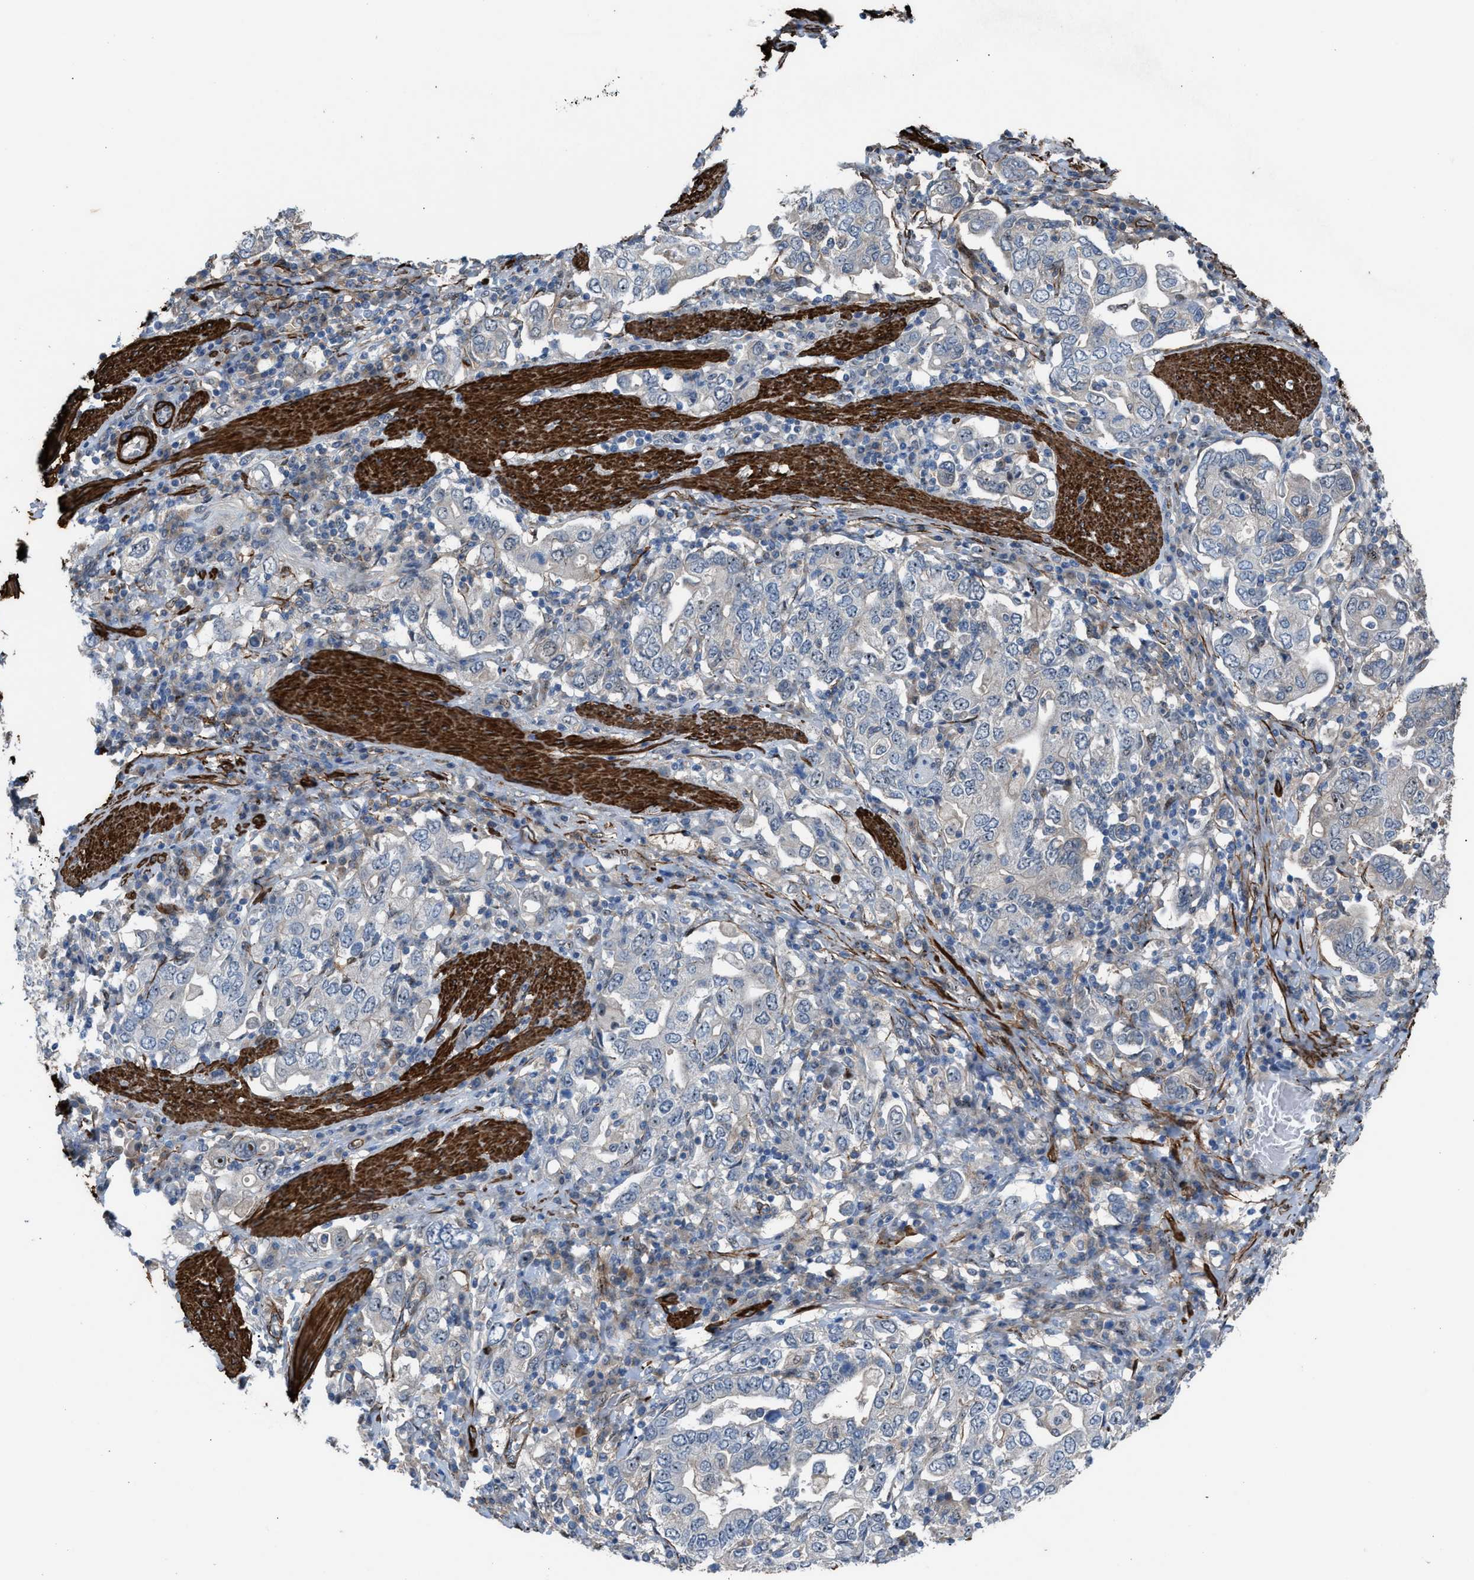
{"staining": {"intensity": "weak", "quantity": "<25%", "location": "cytoplasmic/membranous"}, "tissue": "stomach cancer", "cell_type": "Tumor cells", "image_type": "cancer", "snomed": [{"axis": "morphology", "description": "Adenocarcinoma, NOS"}, {"axis": "topography", "description": "Stomach, upper"}], "caption": "This is an IHC photomicrograph of human stomach cancer (adenocarcinoma). There is no positivity in tumor cells.", "gene": "NQO2", "patient": {"sex": "male", "age": 62}}